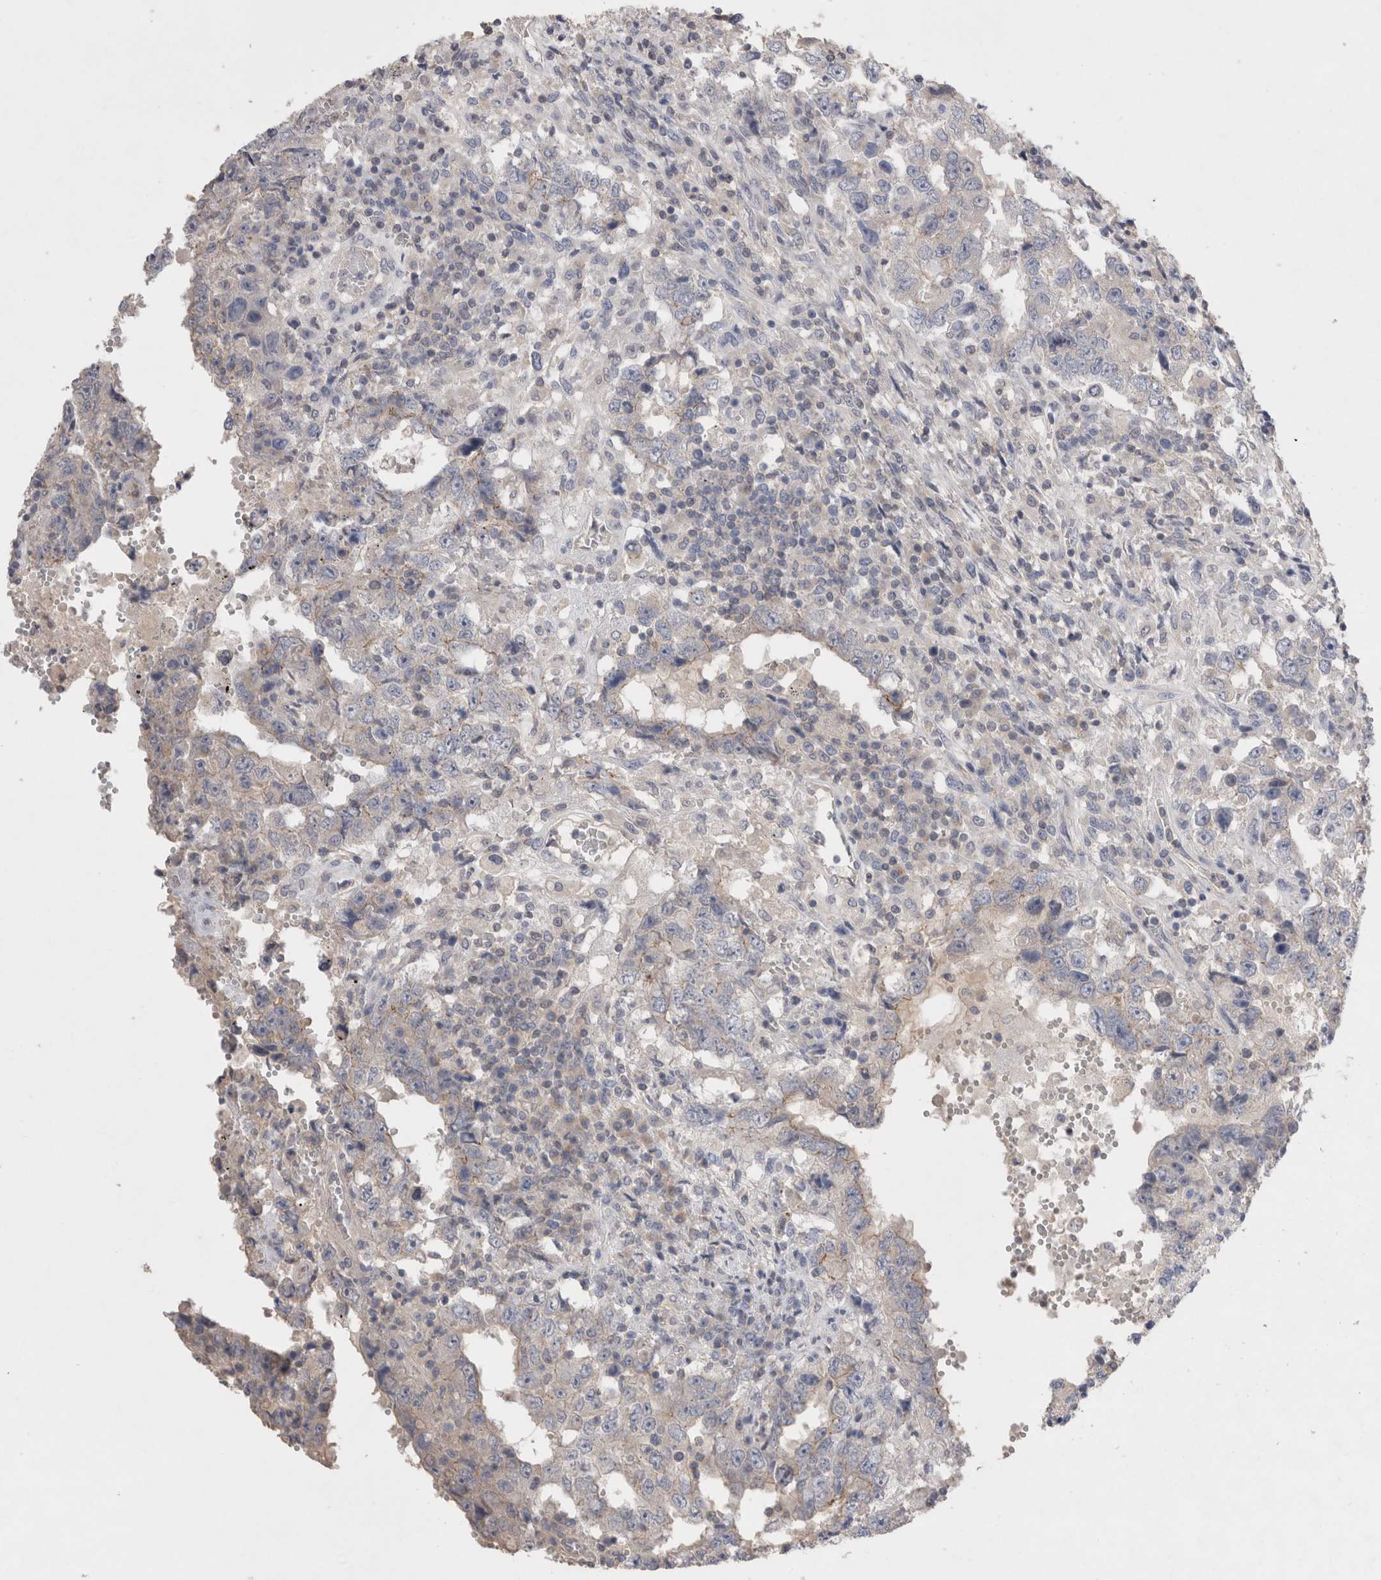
{"staining": {"intensity": "negative", "quantity": "none", "location": "none"}, "tissue": "testis cancer", "cell_type": "Tumor cells", "image_type": "cancer", "snomed": [{"axis": "morphology", "description": "Carcinoma, Embryonal, NOS"}, {"axis": "topography", "description": "Testis"}], "caption": "Testis embryonal carcinoma was stained to show a protein in brown. There is no significant positivity in tumor cells.", "gene": "OTOR", "patient": {"sex": "male", "age": 26}}